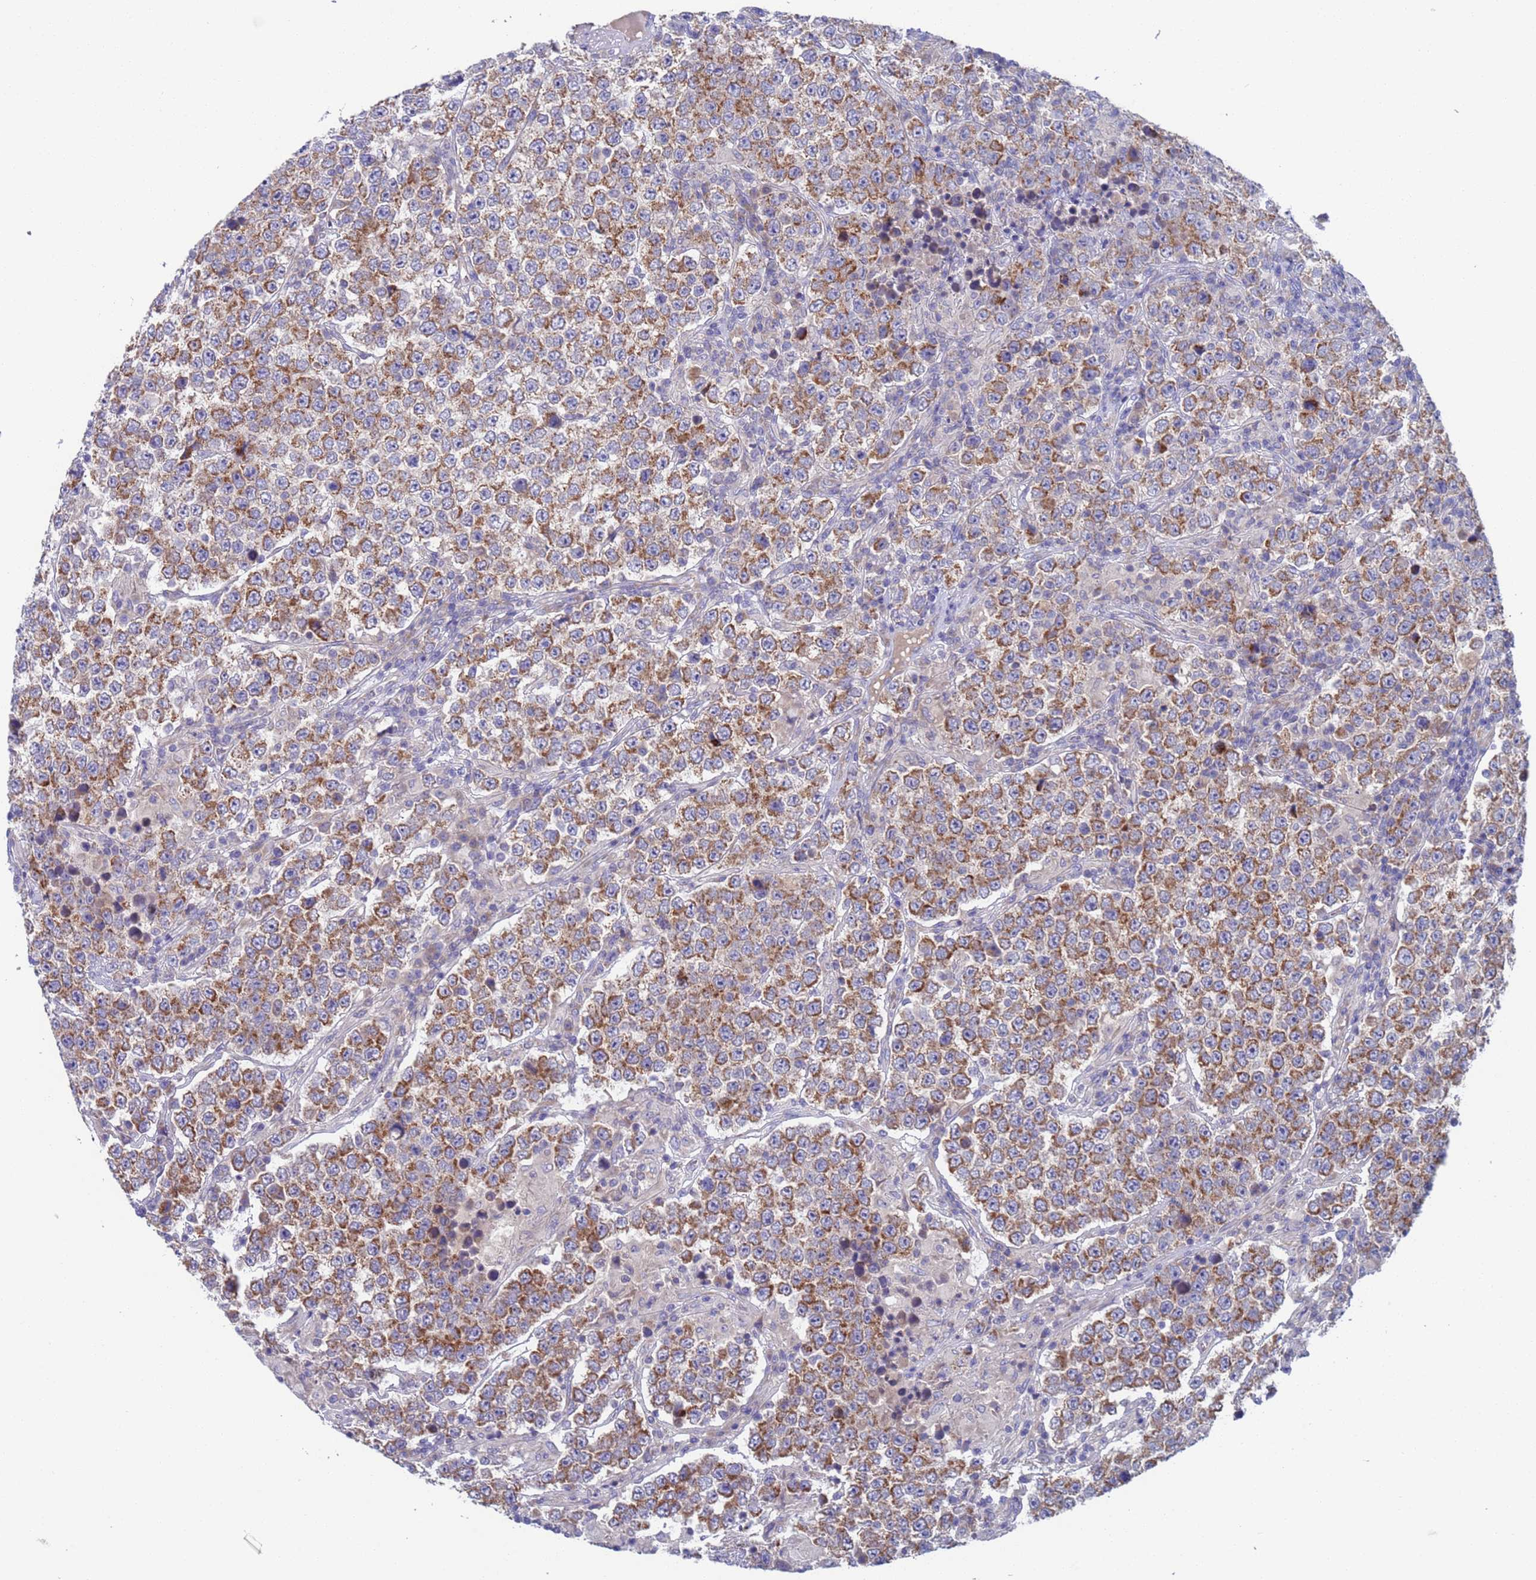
{"staining": {"intensity": "moderate", "quantity": ">75%", "location": "cytoplasmic/membranous"}, "tissue": "testis cancer", "cell_type": "Tumor cells", "image_type": "cancer", "snomed": [{"axis": "morphology", "description": "Normal tissue, NOS"}, {"axis": "morphology", "description": "Urothelial carcinoma, High grade"}, {"axis": "morphology", "description": "Seminoma, NOS"}, {"axis": "morphology", "description": "Carcinoma, Embryonal, NOS"}, {"axis": "topography", "description": "Urinary bladder"}, {"axis": "topography", "description": "Testis"}], "caption": "Protein staining demonstrates moderate cytoplasmic/membranous positivity in about >75% of tumor cells in testis high-grade urothelial carcinoma. The staining is performed using DAB brown chromogen to label protein expression. The nuclei are counter-stained blue using hematoxylin.", "gene": "PET117", "patient": {"sex": "male", "age": 41}}